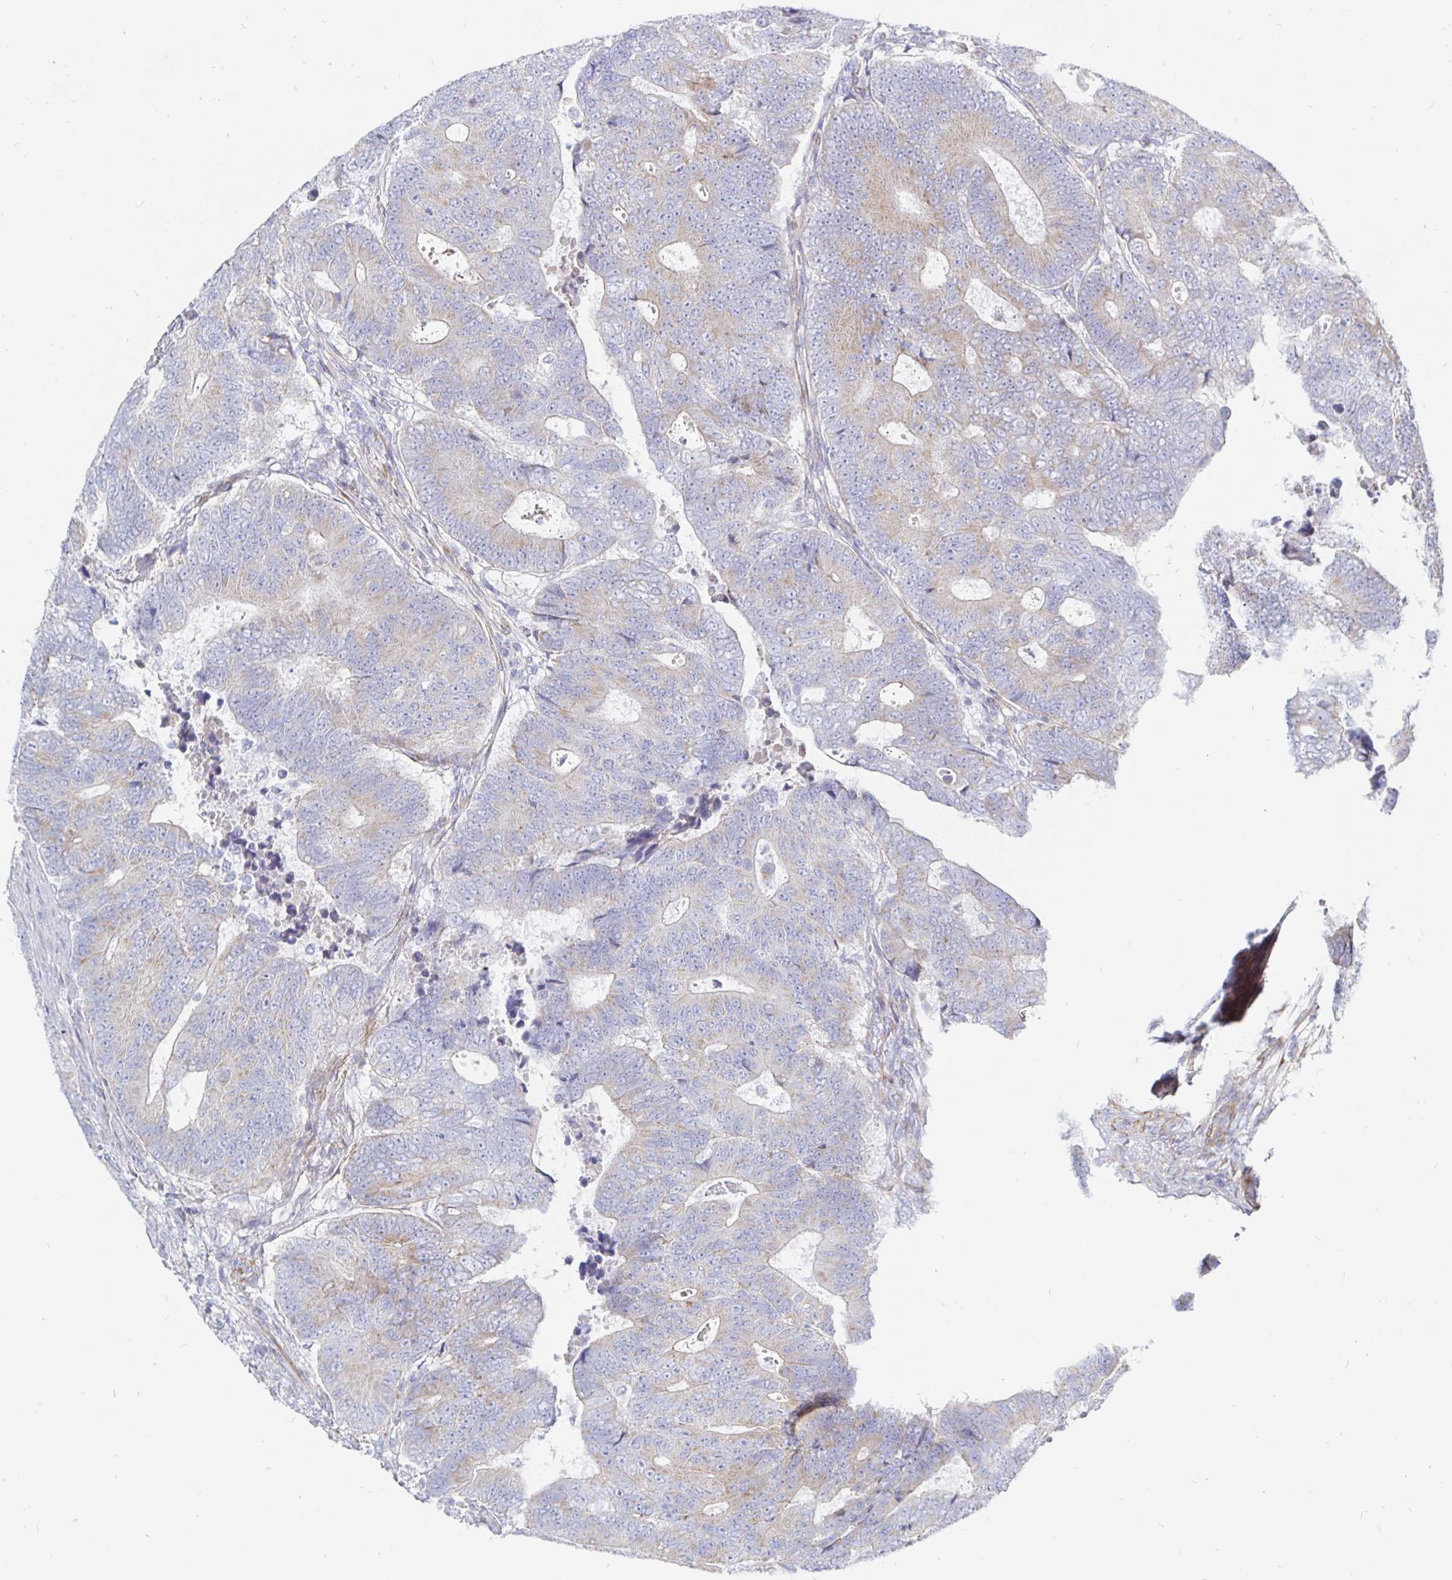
{"staining": {"intensity": "weak", "quantity": "25%-75%", "location": "cytoplasmic/membranous"}, "tissue": "colorectal cancer", "cell_type": "Tumor cells", "image_type": "cancer", "snomed": [{"axis": "morphology", "description": "Adenocarcinoma, NOS"}, {"axis": "topography", "description": "Colon"}], "caption": "Immunohistochemistry (DAB) staining of human colorectal cancer (adenocarcinoma) exhibits weak cytoplasmic/membranous protein positivity in about 25%-75% of tumor cells.", "gene": "COX16", "patient": {"sex": "female", "age": 48}}